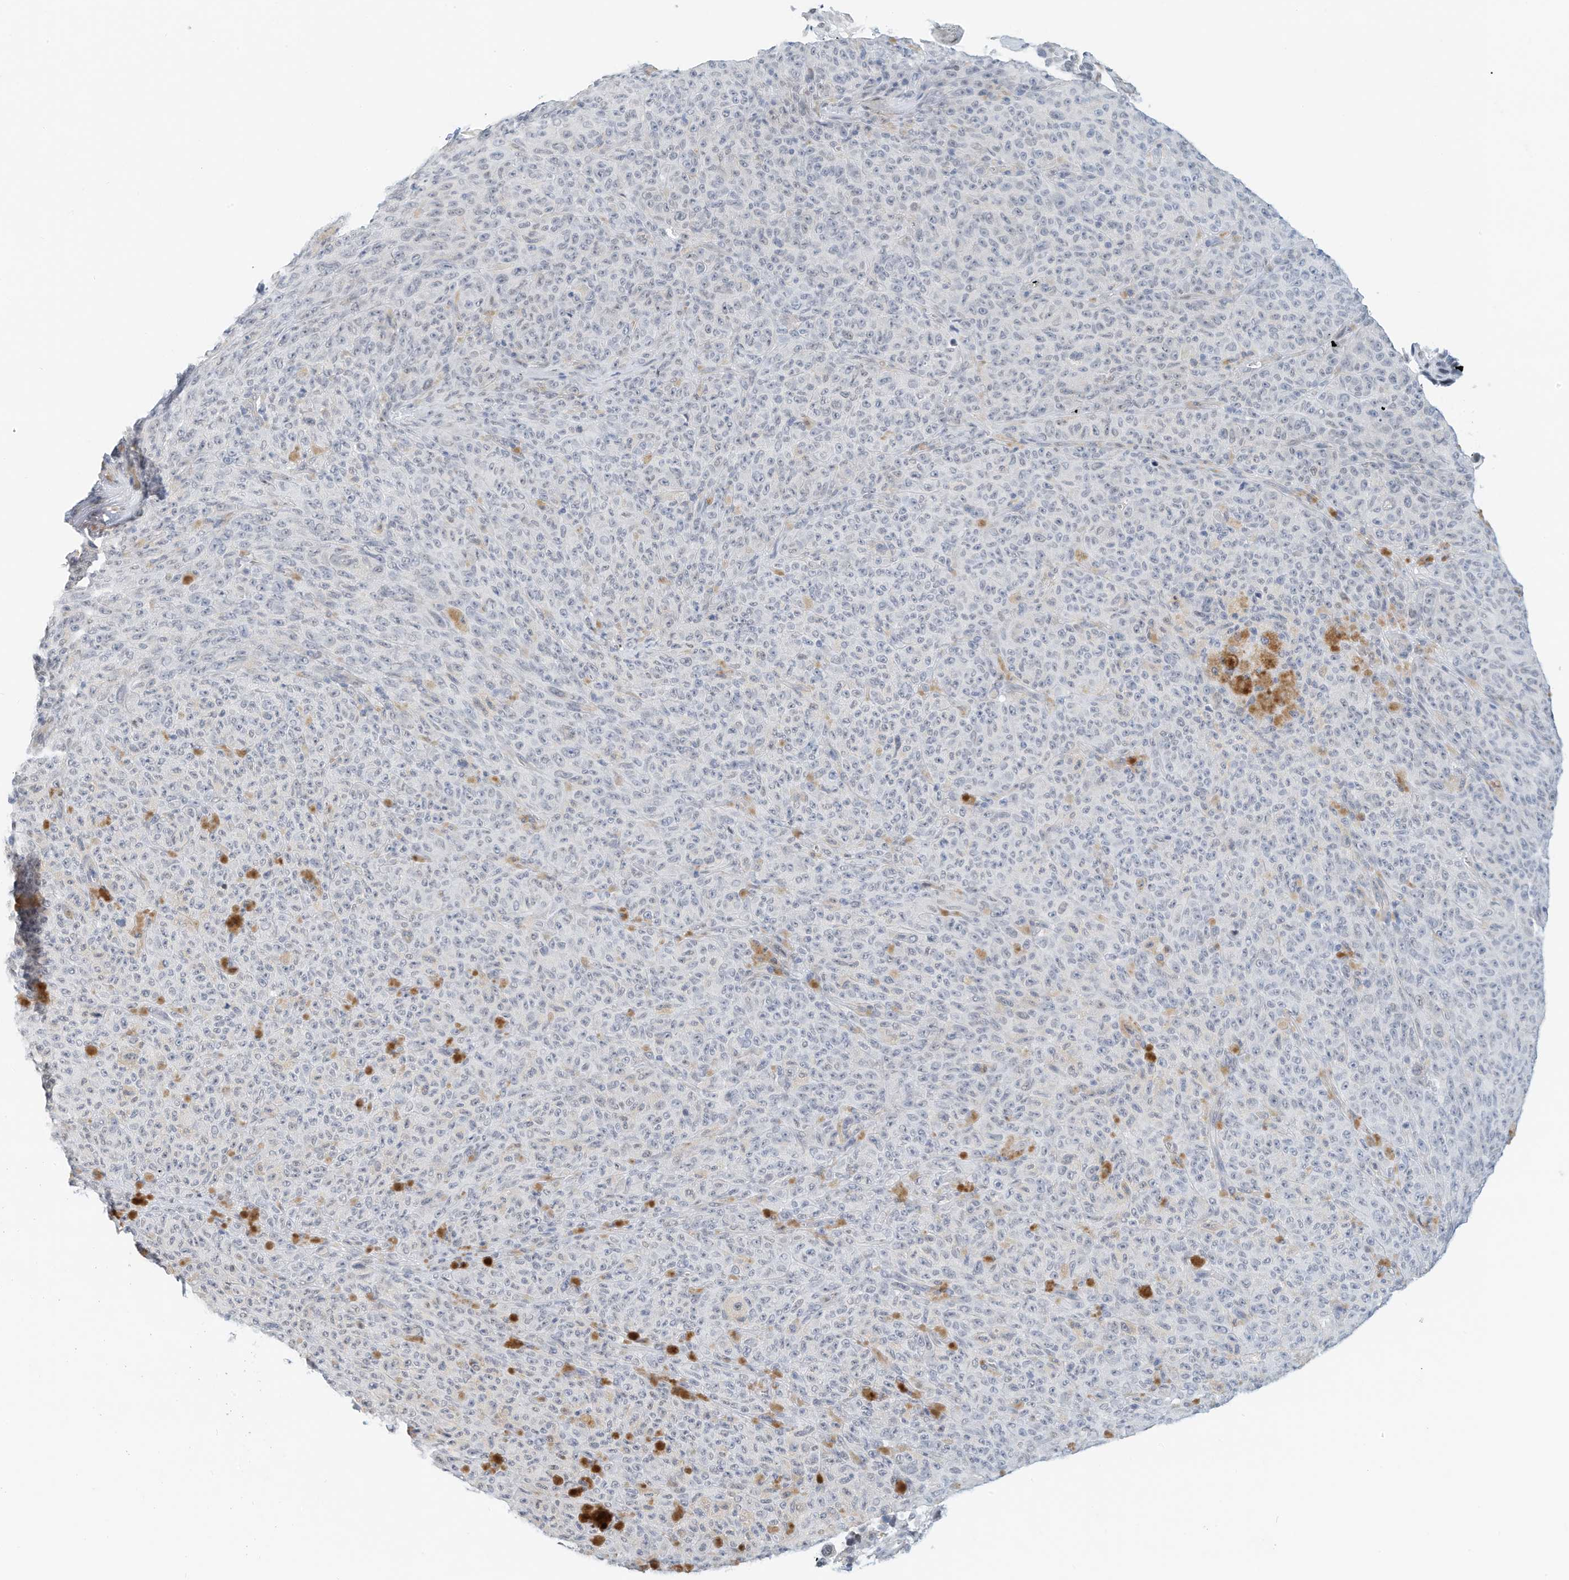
{"staining": {"intensity": "negative", "quantity": "none", "location": "none"}, "tissue": "melanoma", "cell_type": "Tumor cells", "image_type": "cancer", "snomed": [{"axis": "morphology", "description": "Malignant melanoma, NOS"}, {"axis": "topography", "description": "Skin"}], "caption": "Immunohistochemical staining of melanoma shows no significant staining in tumor cells.", "gene": "ARHGAP28", "patient": {"sex": "female", "age": 82}}